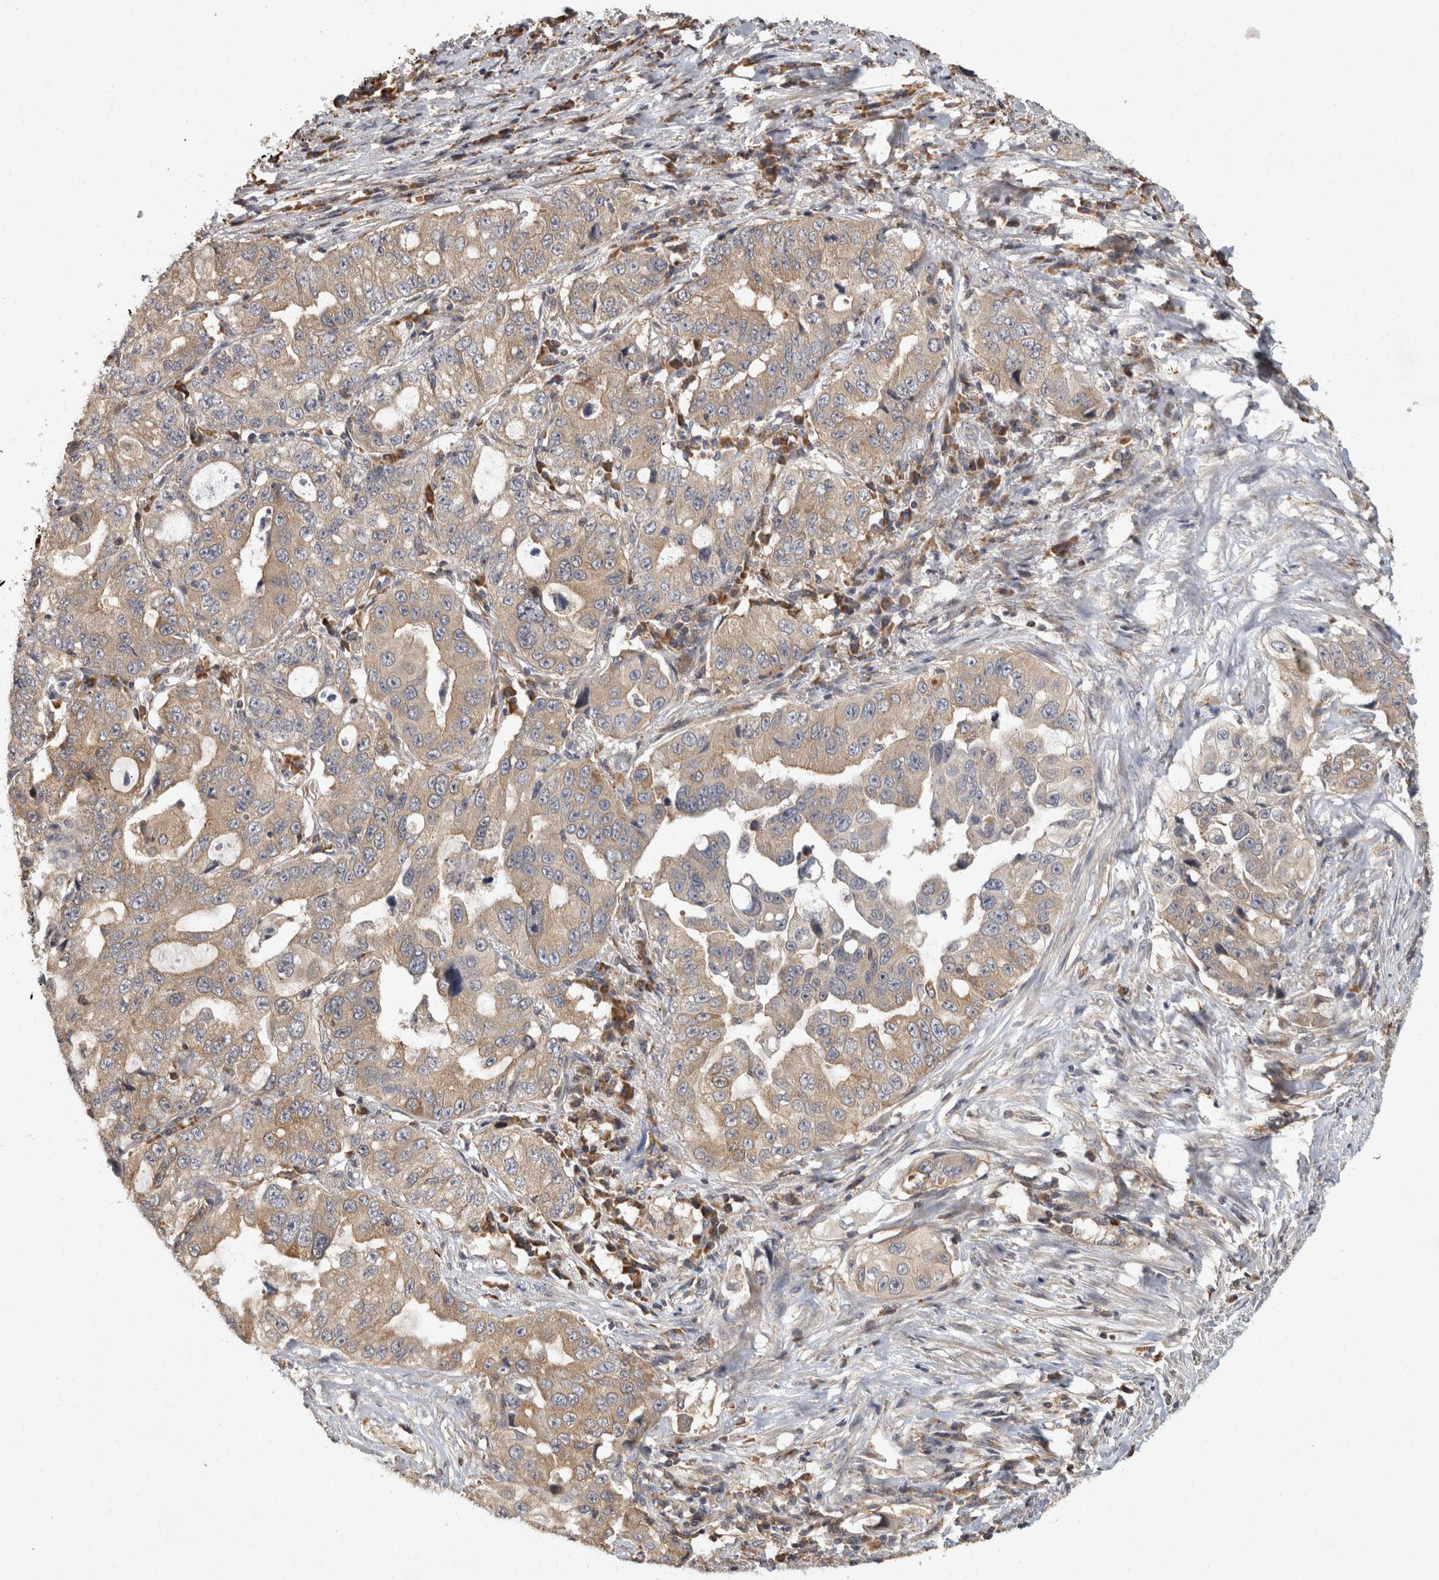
{"staining": {"intensity": "moderate", "quantity": "25%-75%", "location": "cytoplasmic/membranous"}, "tissue": "lung cancer", "cell_type": "Tumor cells", "image_type": "cancer", "snomed": [{"axis": "morphology", "description": "Adenocarcinoma, NOS"}, {"axis": "topography", "description": "Lung"}], "caption": "Approximately 25%-75% of tumor cells in lung cancer (adenocarcinoma) exhibit moderate cytoplasmic/membranous protein staining as visualized by brown immunohistochemical staining.", "gene": "ACAT2", "patient": {"sex": "female", "age": 51}}